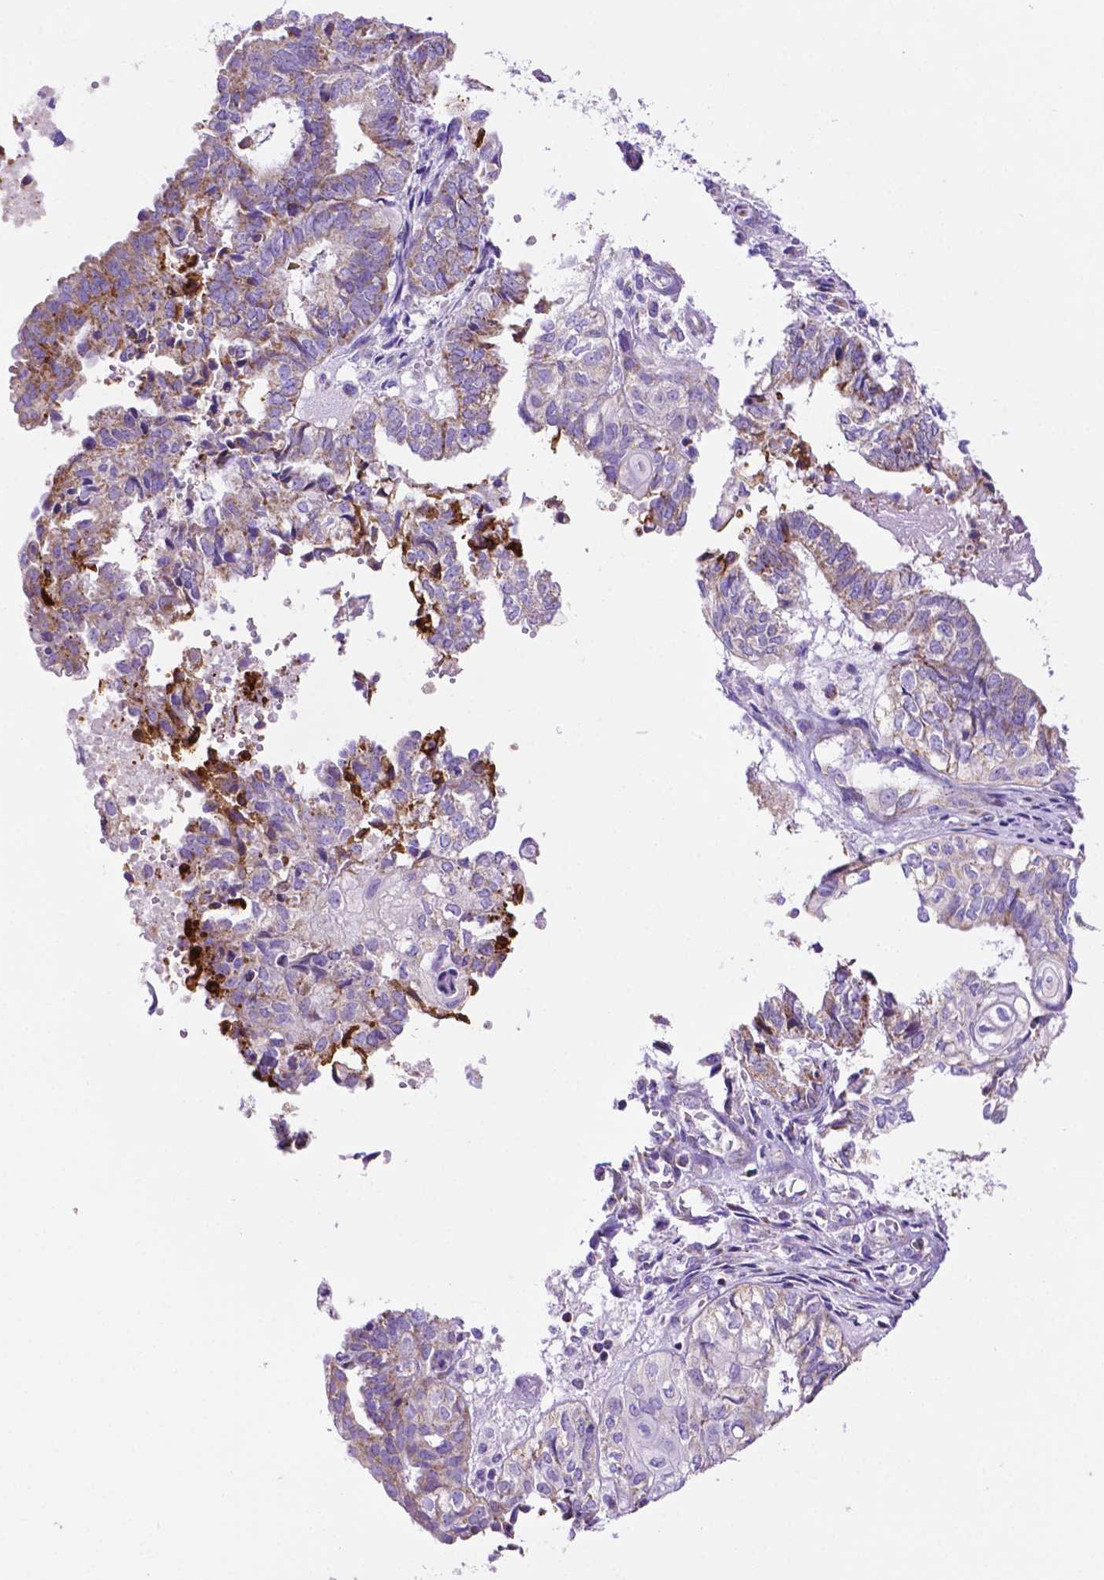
{"staining": {"intensity": "strong", "quantity": "<25%", "location": "cytoplasmic/membranous"}, "tissue": "ovarian cancer", "cell_type": "Tumor cells", "image_type": "cancer", "snomed": [{"axis": "morphology", "description": "Carcinoma, endometroid"}, {"axis": "topography", "description": "Ovary"}], "caption": "This image exhibits immunohistochemistry staining of endometroid carcinoma (ovarian), with medium strong cytoplasmic/membranous positivity in about <25% of tumor cells.", "gene": "GDPD5", "patient": {"sex": "female", "age": 64}}